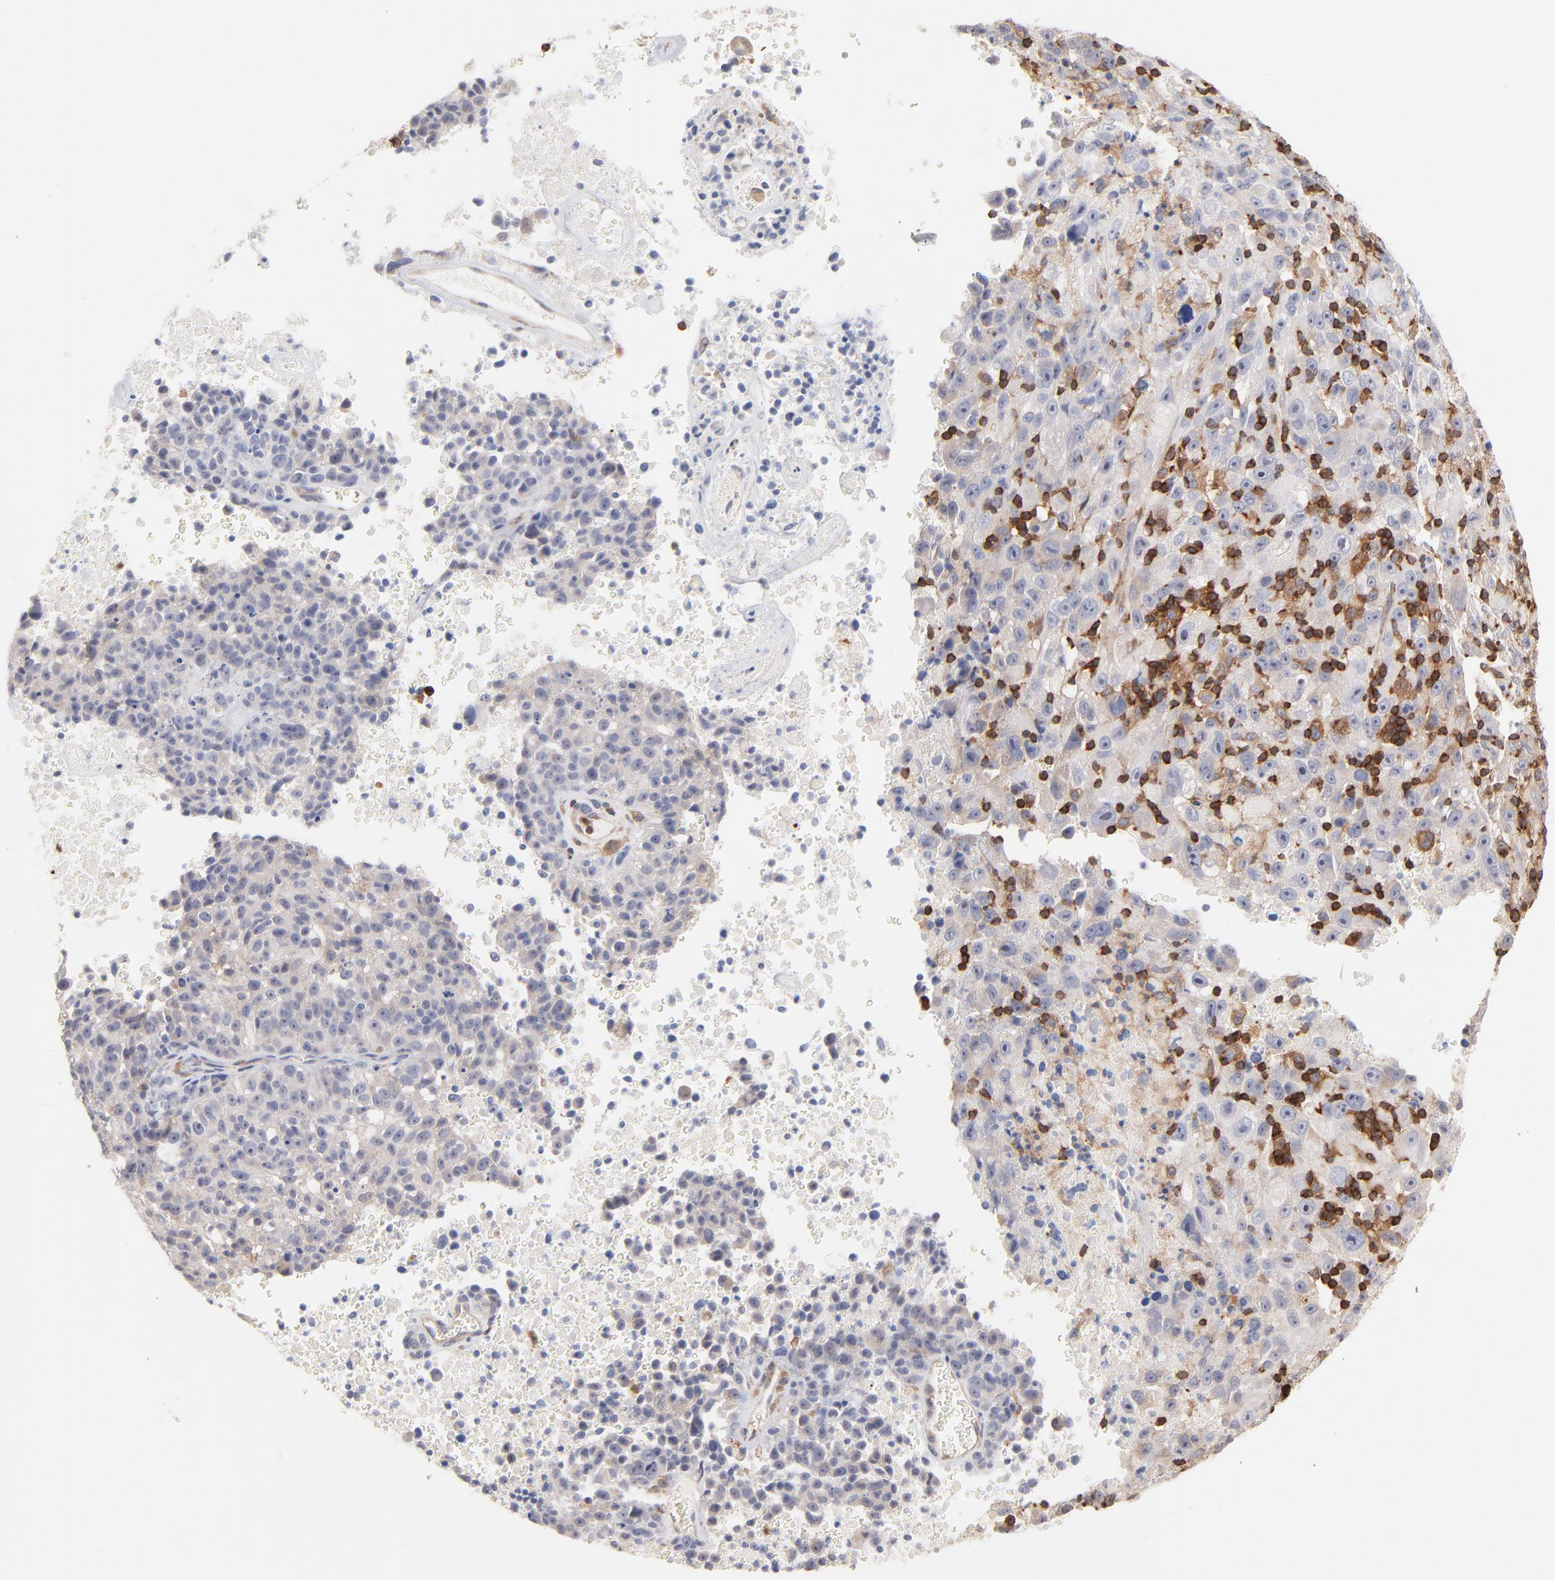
{"staining": {"intensity": "negative", "quantity": "none", "location": "none"}, "tissue": "melanoma", "cell_type": "Tumor cells", "image_type": "cancer", "snomed": [{"axis": "morphology", "description": "Malignant melanoma, Metastatic site"}, {"axis": "topography", "description": "Cerebral cortex"}], "caption": "A photomicrograph of human melanoma is negative for staining in tumor cells. (DAB (3,3'-diaminobenzidine) IHC, high magnification).", "gene": "WIPF1", "patient": {"sex": "female", "age": 52}}